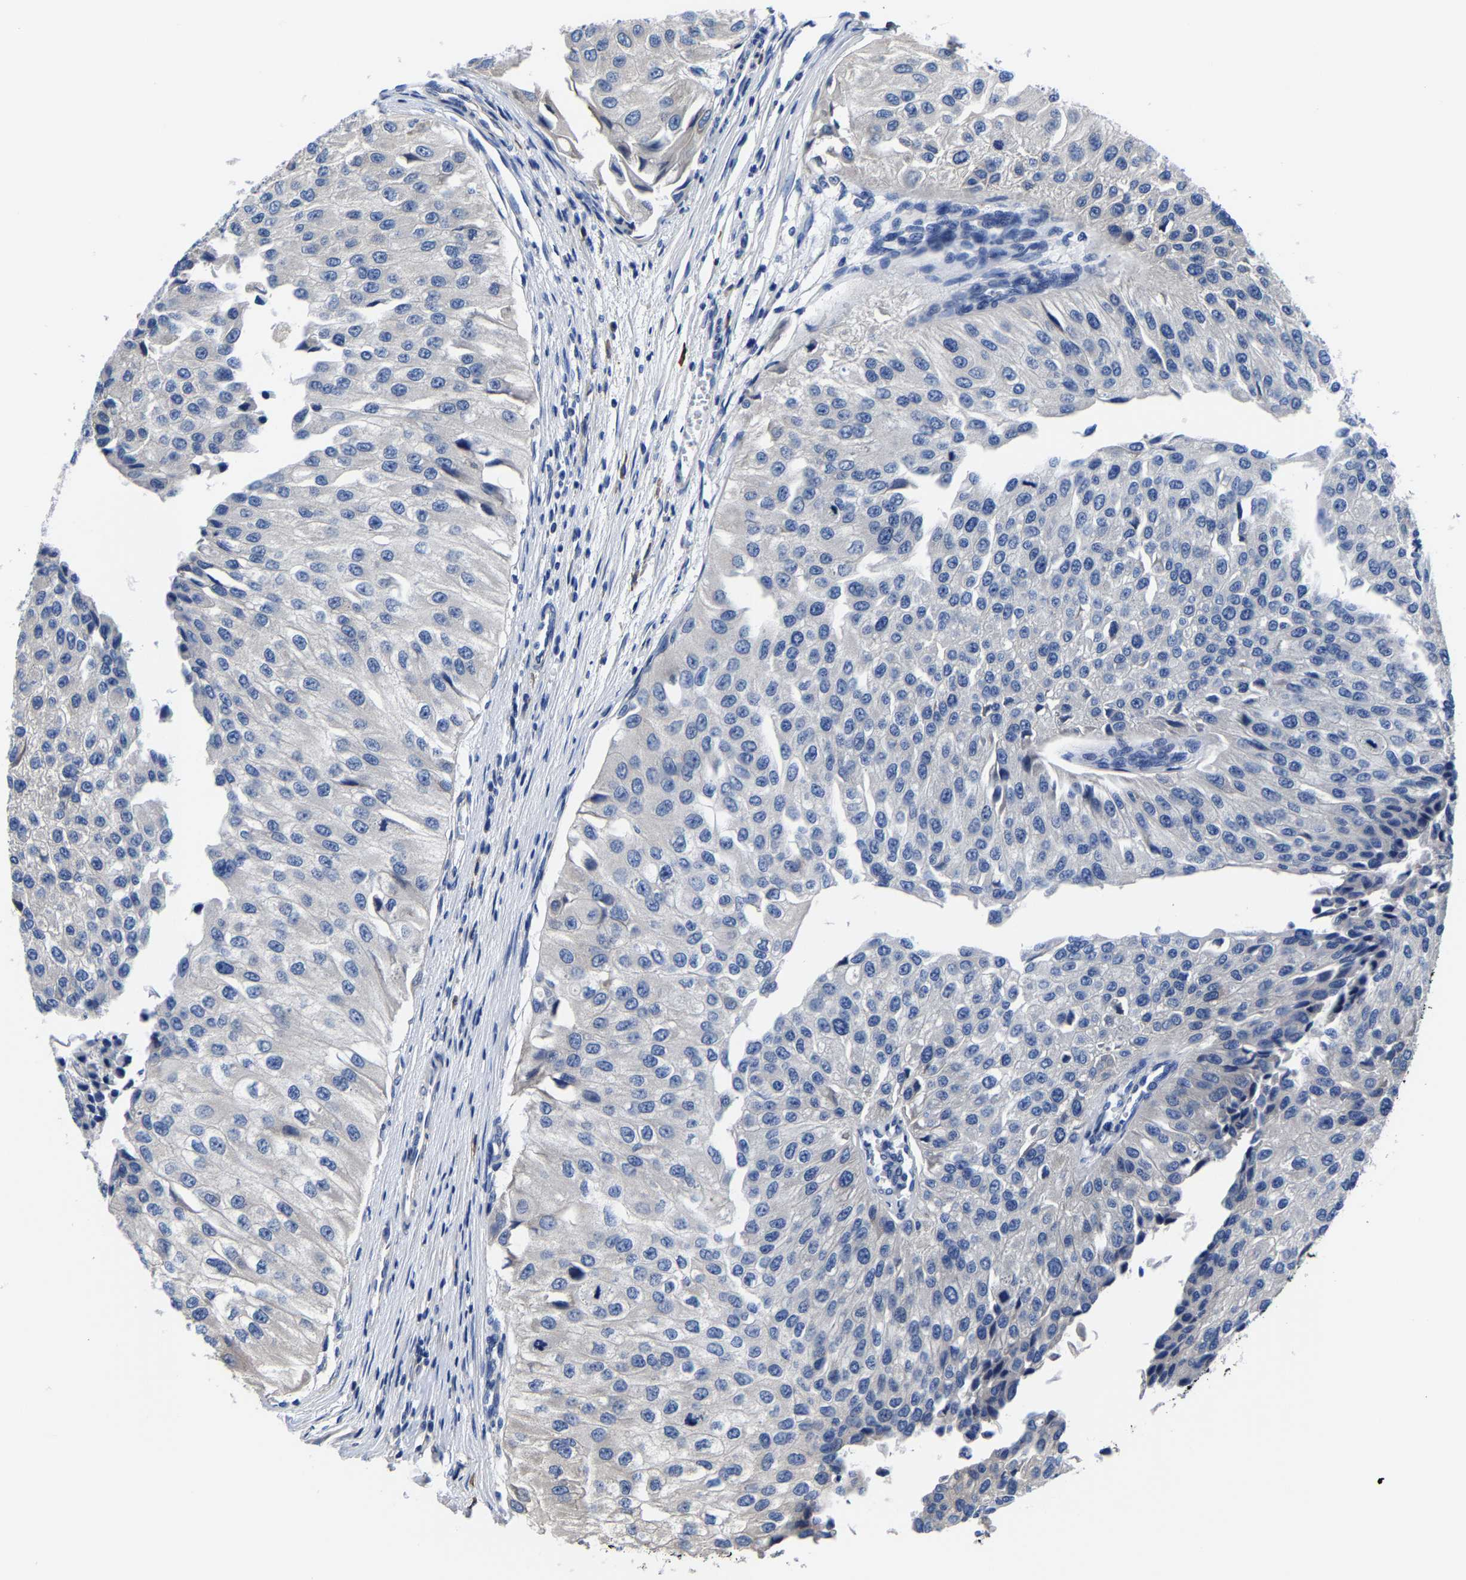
{"staining": {"intensity": "negative", "quantity": "none", "location": "none"}, "tissue": "urothelial cancer", "cell_type": "Tumor cells", "image_type": "cancer", "snomed": [{"axis": "morphology", "description": "Urothelial carcinoma, High grade"}, {"axis": "topography", "description": "Kidney"}, {"axis": "topography", "description": "Urinary bladder"}], "caption": "A high-resolution histopathology image shows immunohistochemistry (IHC) staining of high-grade urothelial carcinoma, which demonstrates no significant staining in tumor cells.", "gene": "SRPK2", "patient": {"sex": "male", "age": 77}}